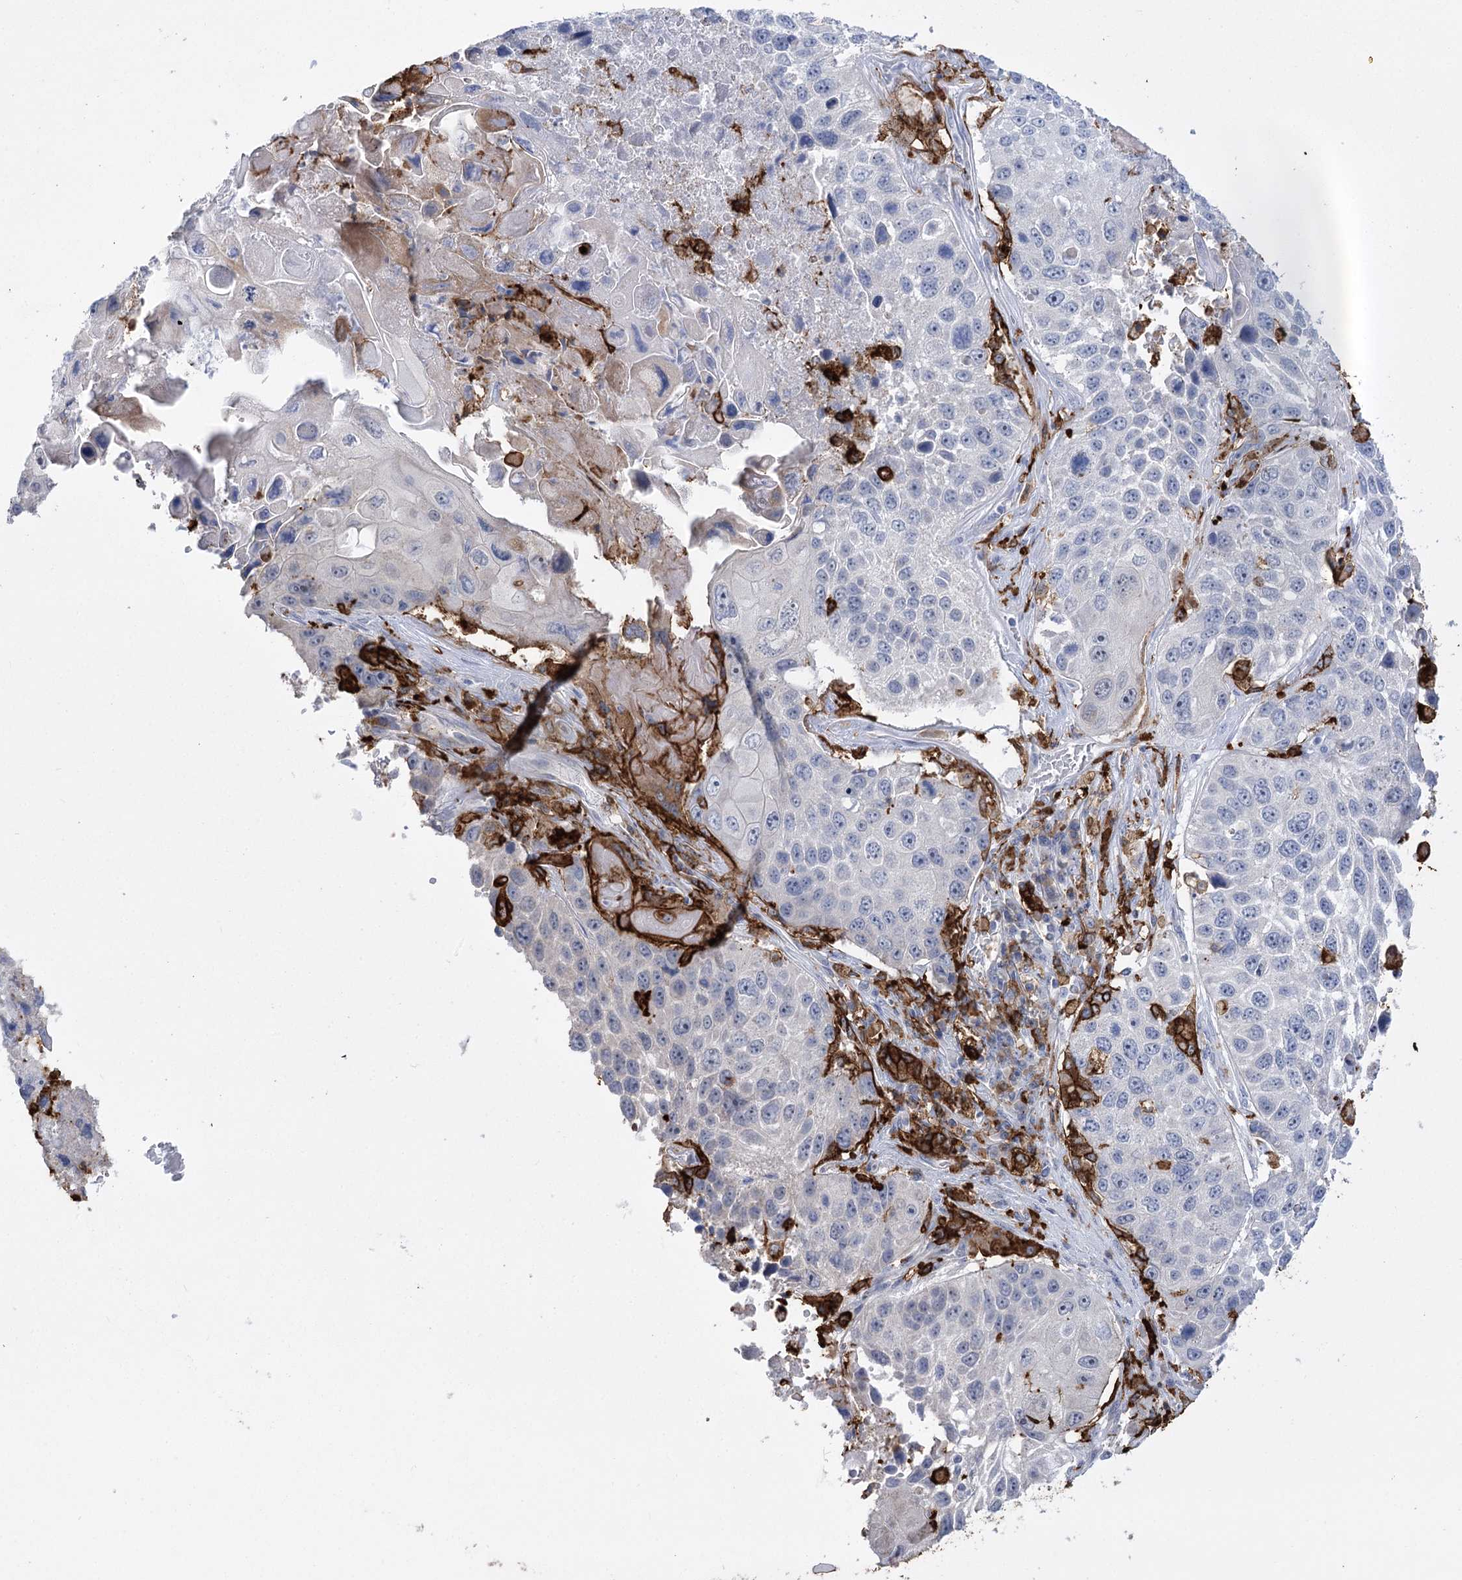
{"staining": {"intensity": "strong", "quantity": "<25%", "location": "cytoplasmic/membranous"}, "tissue": "lung cancer", "cell_type": "Tumor cells", "image_type": "cancer", "snomed": [{"axis": "morphology", "description": "Squamous cell carcinoma, NOS"}, {"axis": "topography", "description": "Lung"}], "caption": "High-power microscopy captured an immunohistochemistry (IHC) image of lung squamous cell carcinoma, revealing strong cytoplasmic/membranous expression in about <25% of tumor cells.", "gene": "PIWIL4", "patient": {"sex": "male", "age": 61}}